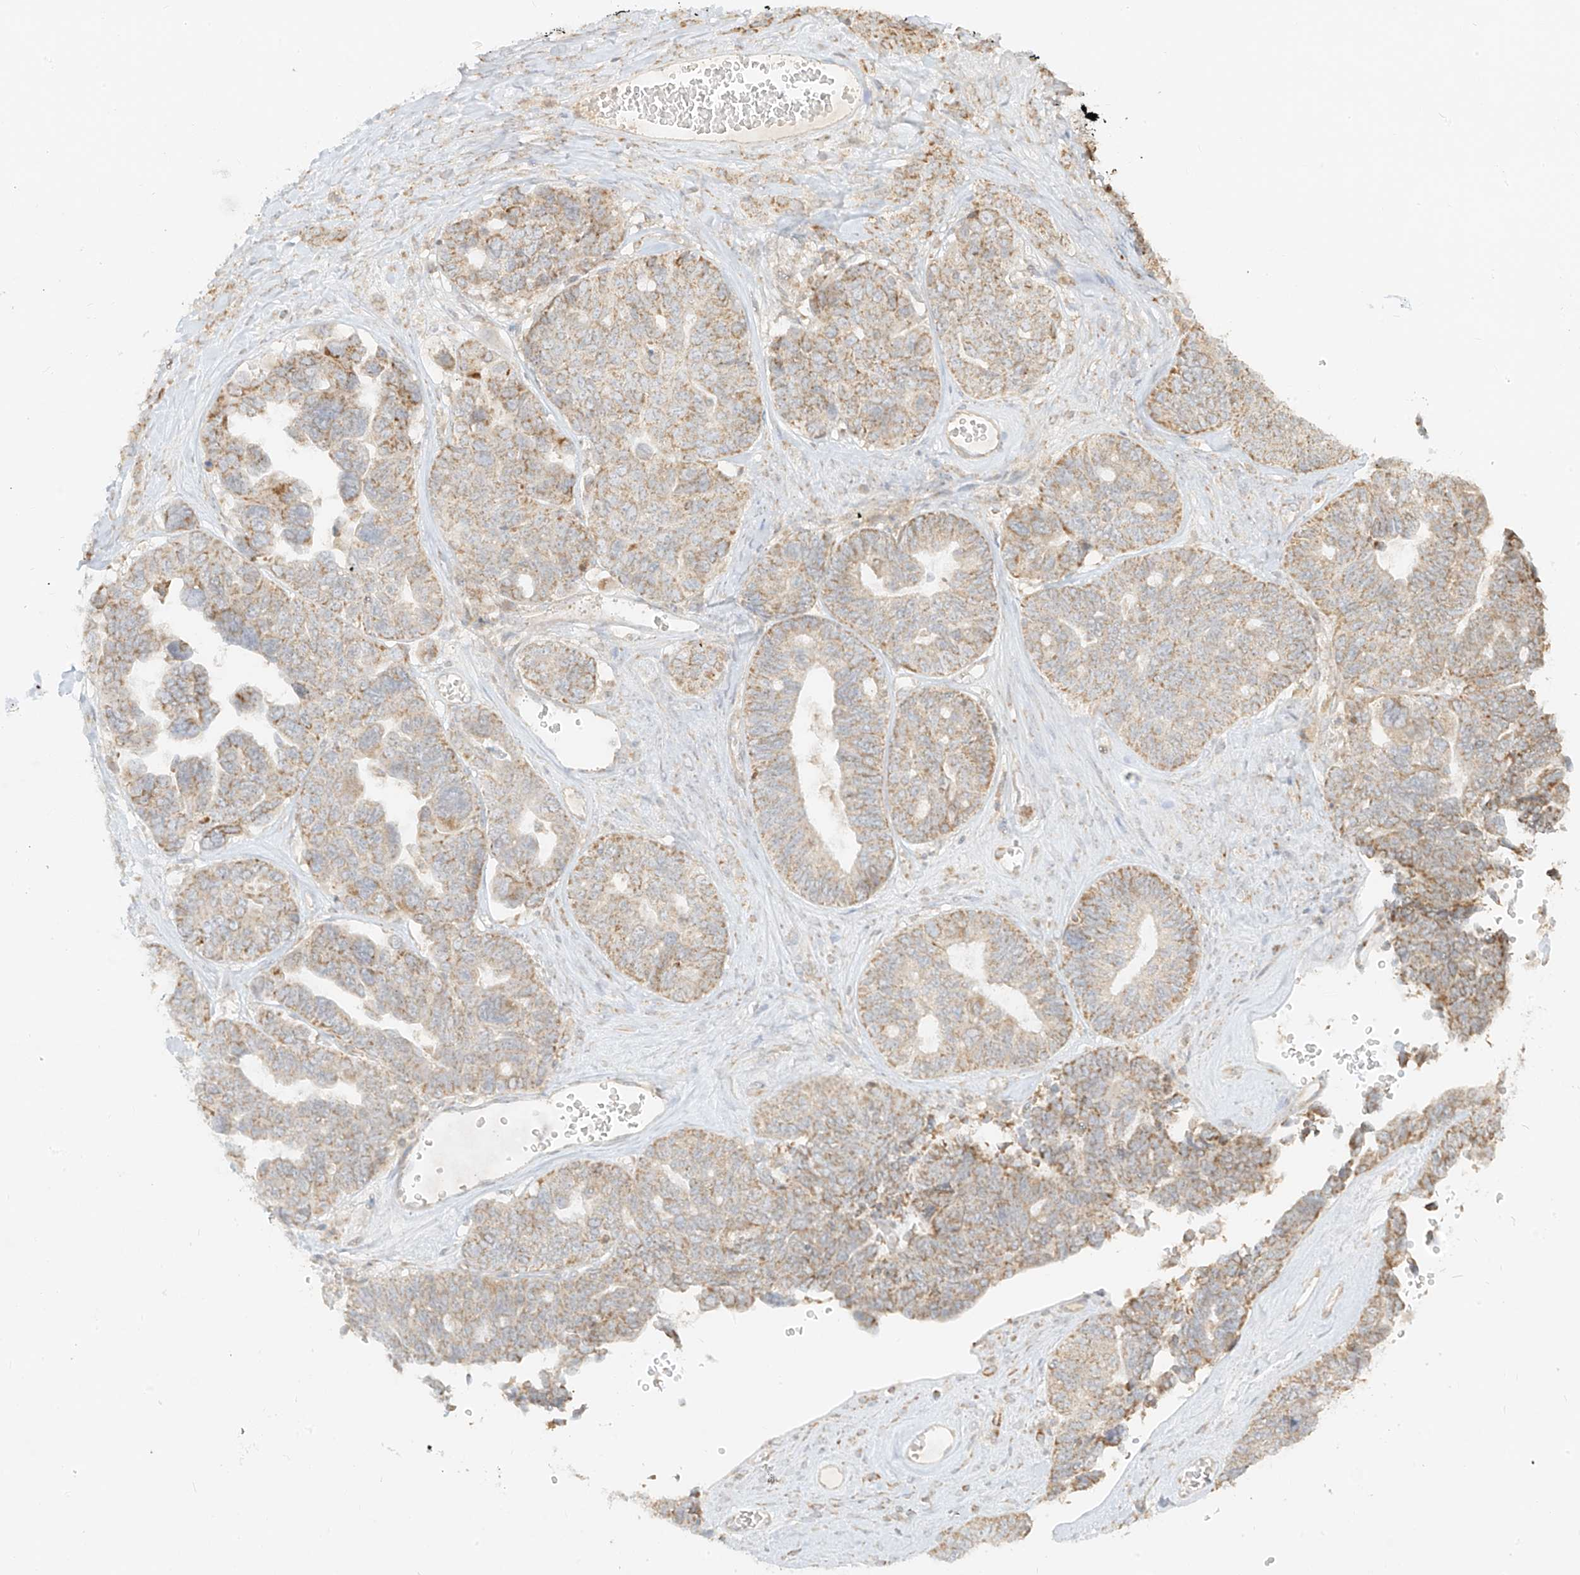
{"staining": {"intensity": "moderate", "quantity": "25%-75%", "location": "cytoplasmic/membranous"}, "tissue": "ovarian cancer", "cell_type": "Tumor cells", "image_type": "cancer", "snomed": [{"axis": "morphology", "description": "Cystadenocarcinoma, serous, NOS"}, {"axis": "topography", "description": "Ovary"}], "caption": "There is medium levels of moderate cytoplasmic/membranous staining in tumor cells of ovarian cancer (serous cystadenocarcinoma), as demonstrated by immunohistochemical staining (brown color).", "gene": "ZIM3", "patient": {"sex": "female", "age": 79}}